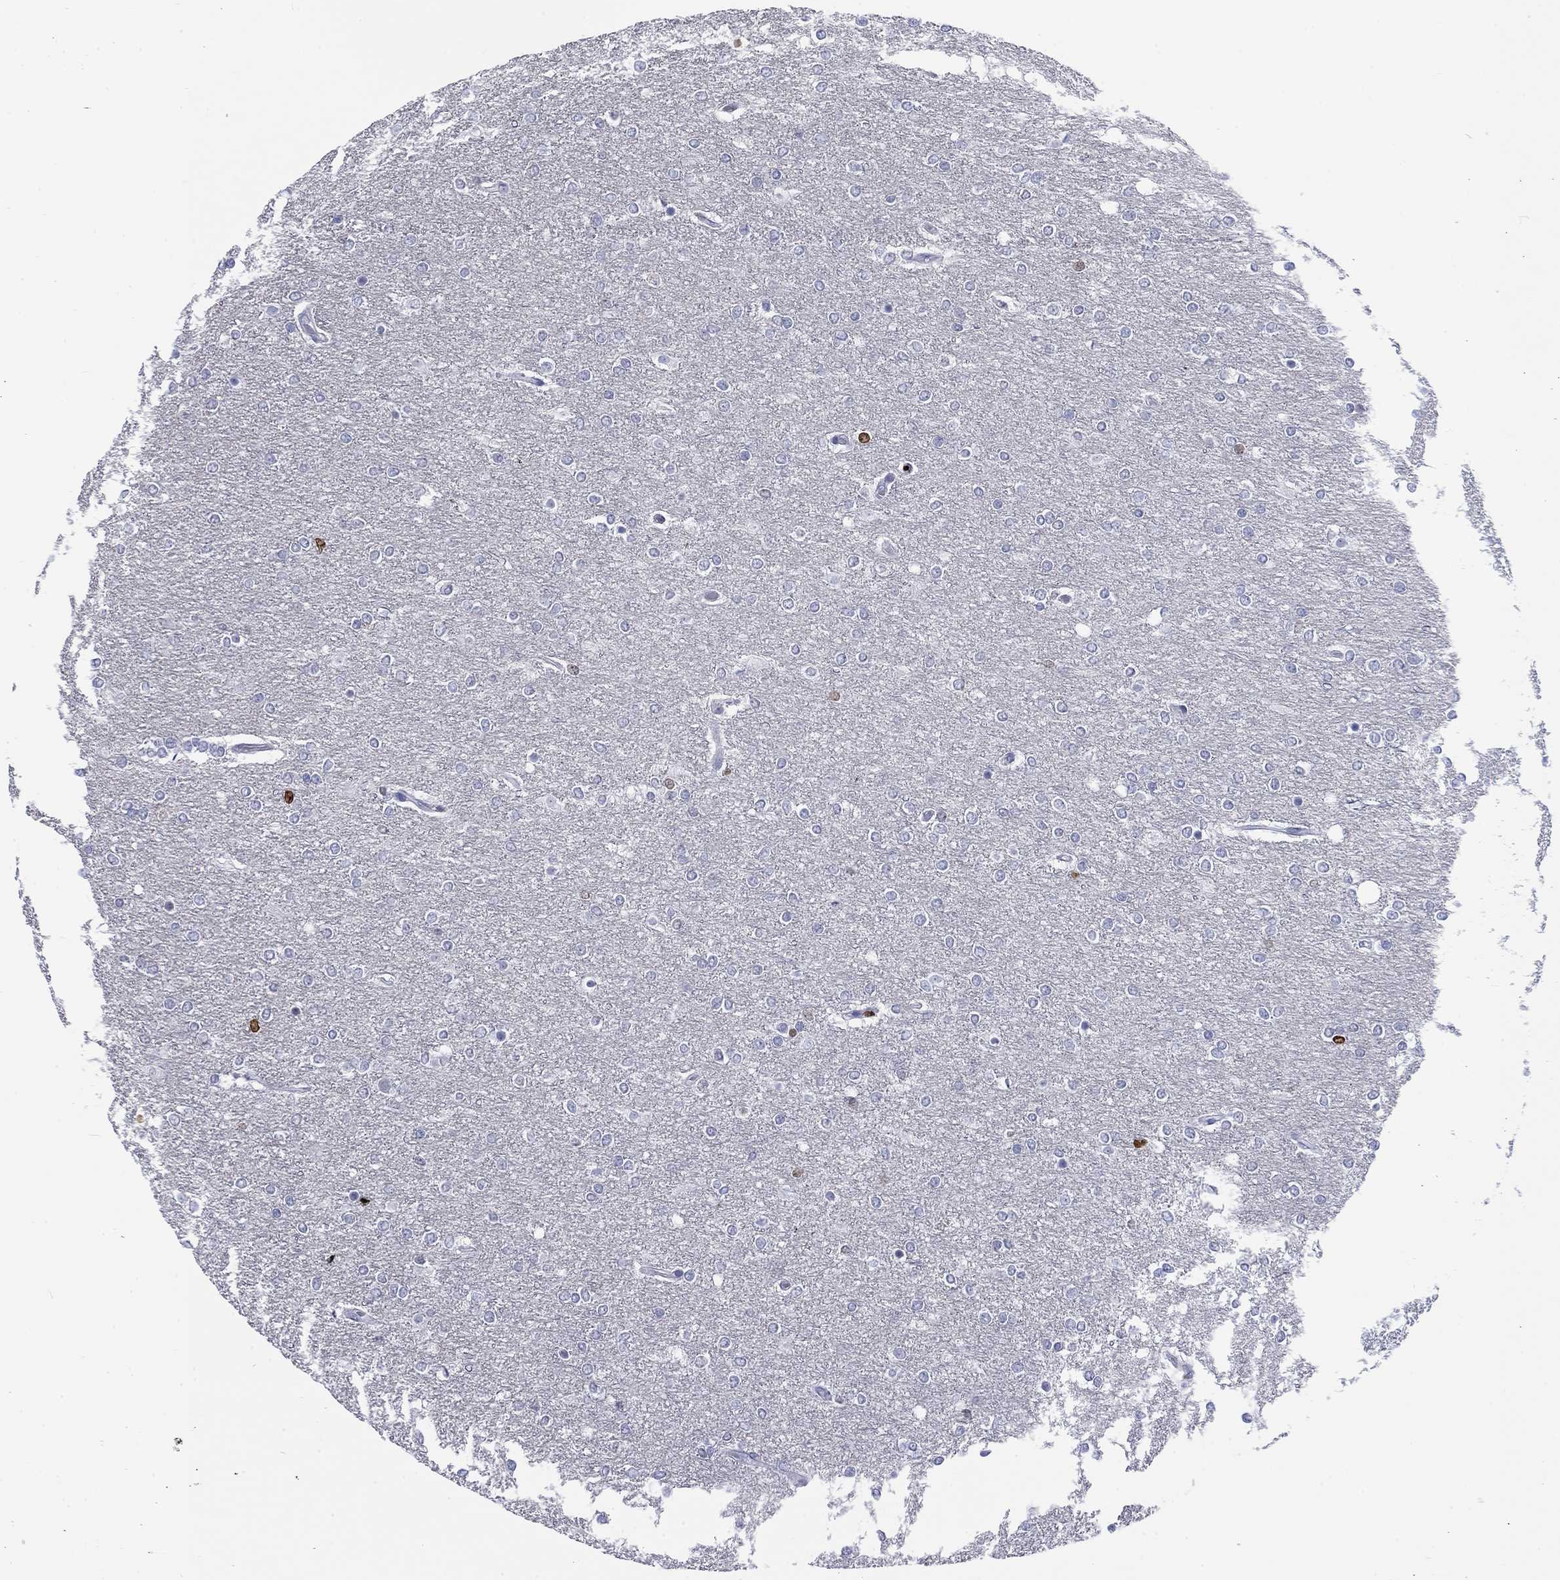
{"staining": {"intensity": "negative", "quantity": "none", "location": "none"}, "tissue": "glioma", "cell_type": "Tumor cells", "image_type": "cancer", "snomed": [{"axis": "morphology", "description": "Glioma, malignant, High grade"}, {"axis": "topography", "description": "Brain"}], "caption": "Tumor cells show no significant protein positivity in glioma.", "gene": "H1-5", "patient": {"sex": "female", "age": 61}}